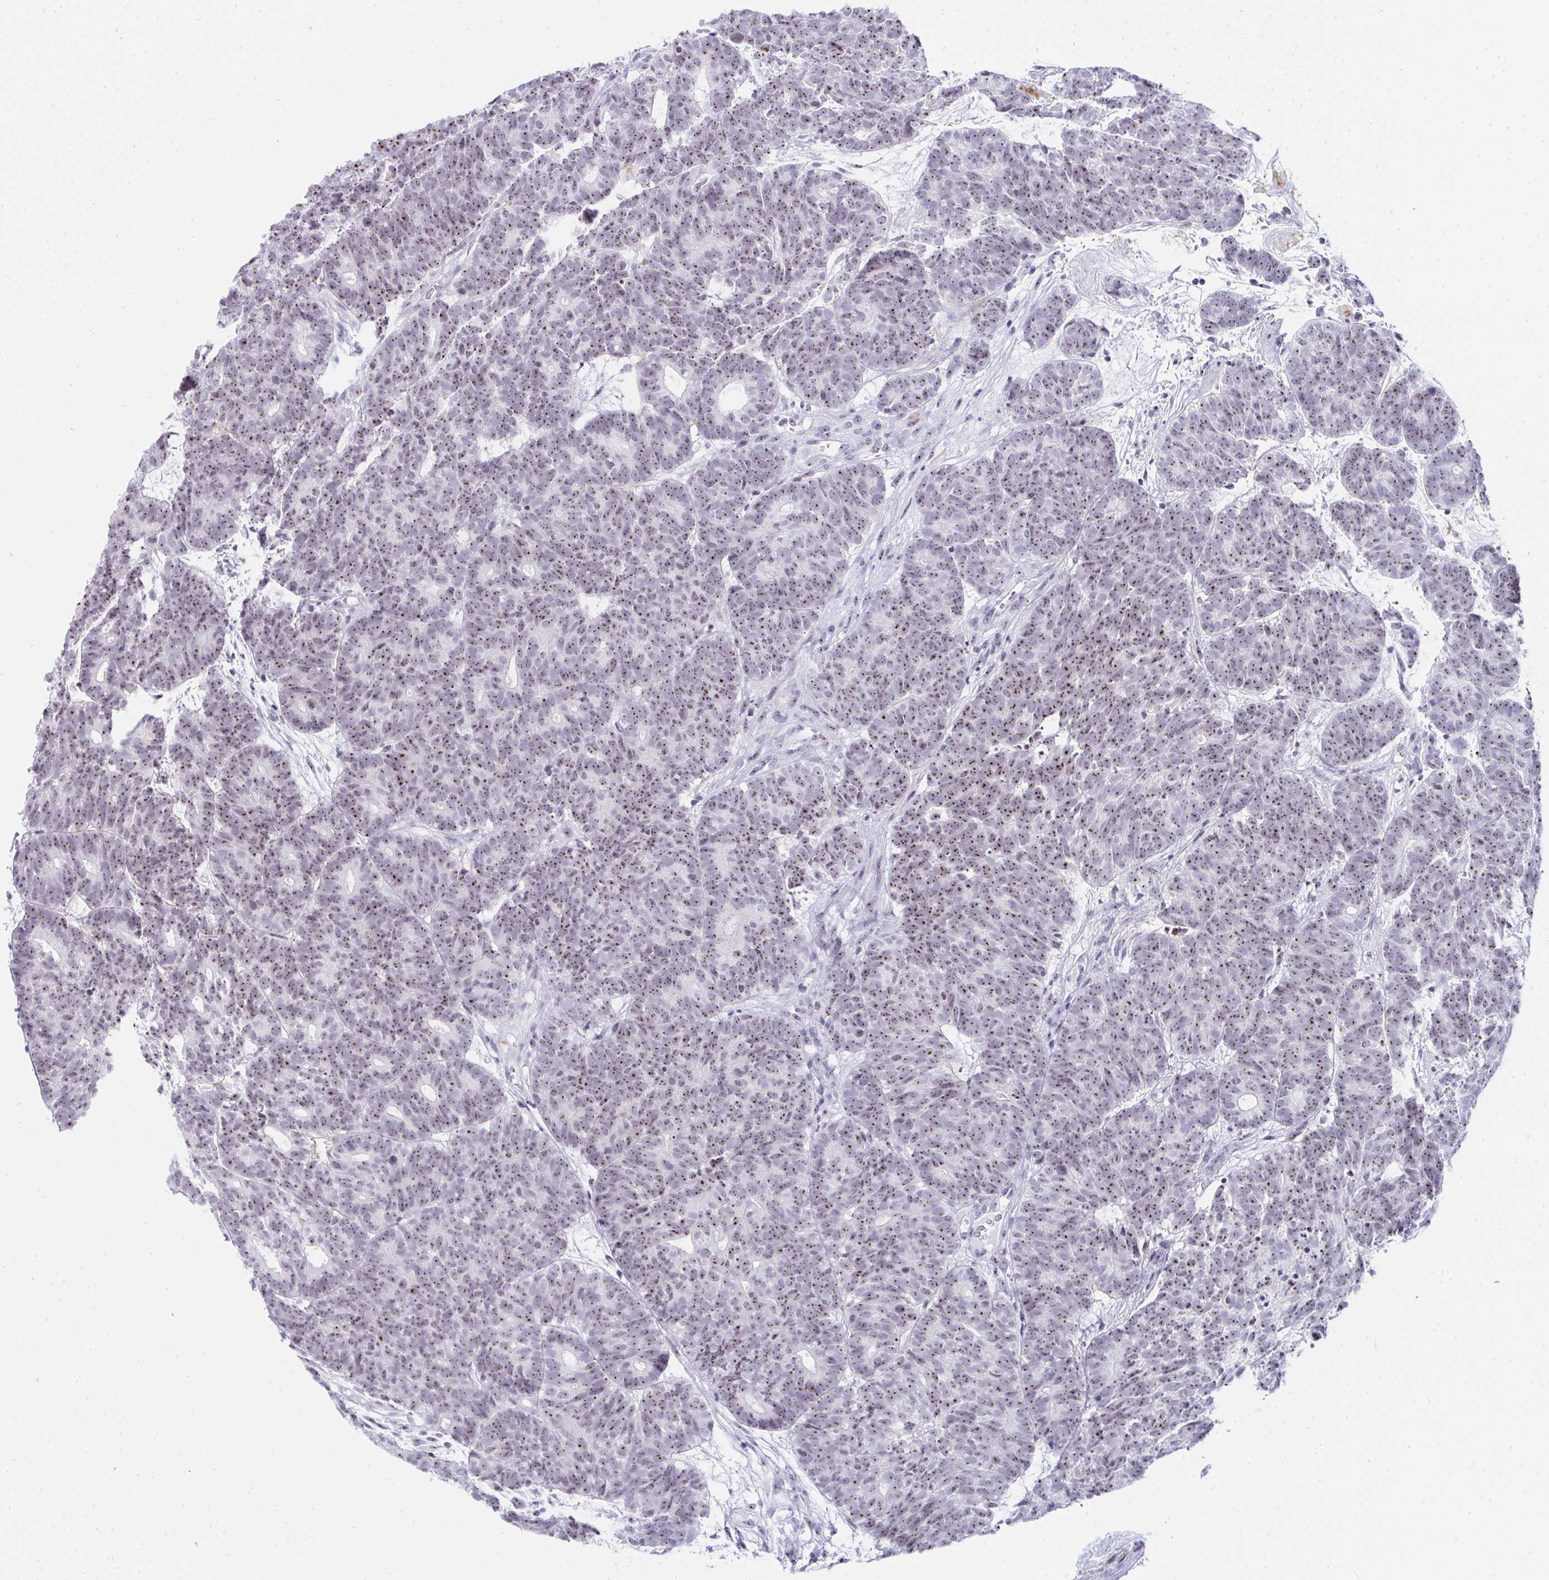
{"staining": {"intensity": "moderate", "quantity": ">75%", "location": "nuclear"}, "tissue": "head and neck cancer", "cell_type": "Tumor cells", "image_type": "cancer", "snomed": [{"axis": "morphology", "description": "Adenocarcinoma, NOS"}, {"axis": "topography", "description": "Head-Neck"}], "caption": "A high-resolution photomicrograph shows immunohistochemistry staining of head and neck cancer, which shows moderate nuclear expression in approximately >75% of tumor cells. Nuclei are stained in blue.", "gene": "NOP10", "patient": {"sex": "female", "age": 81}}